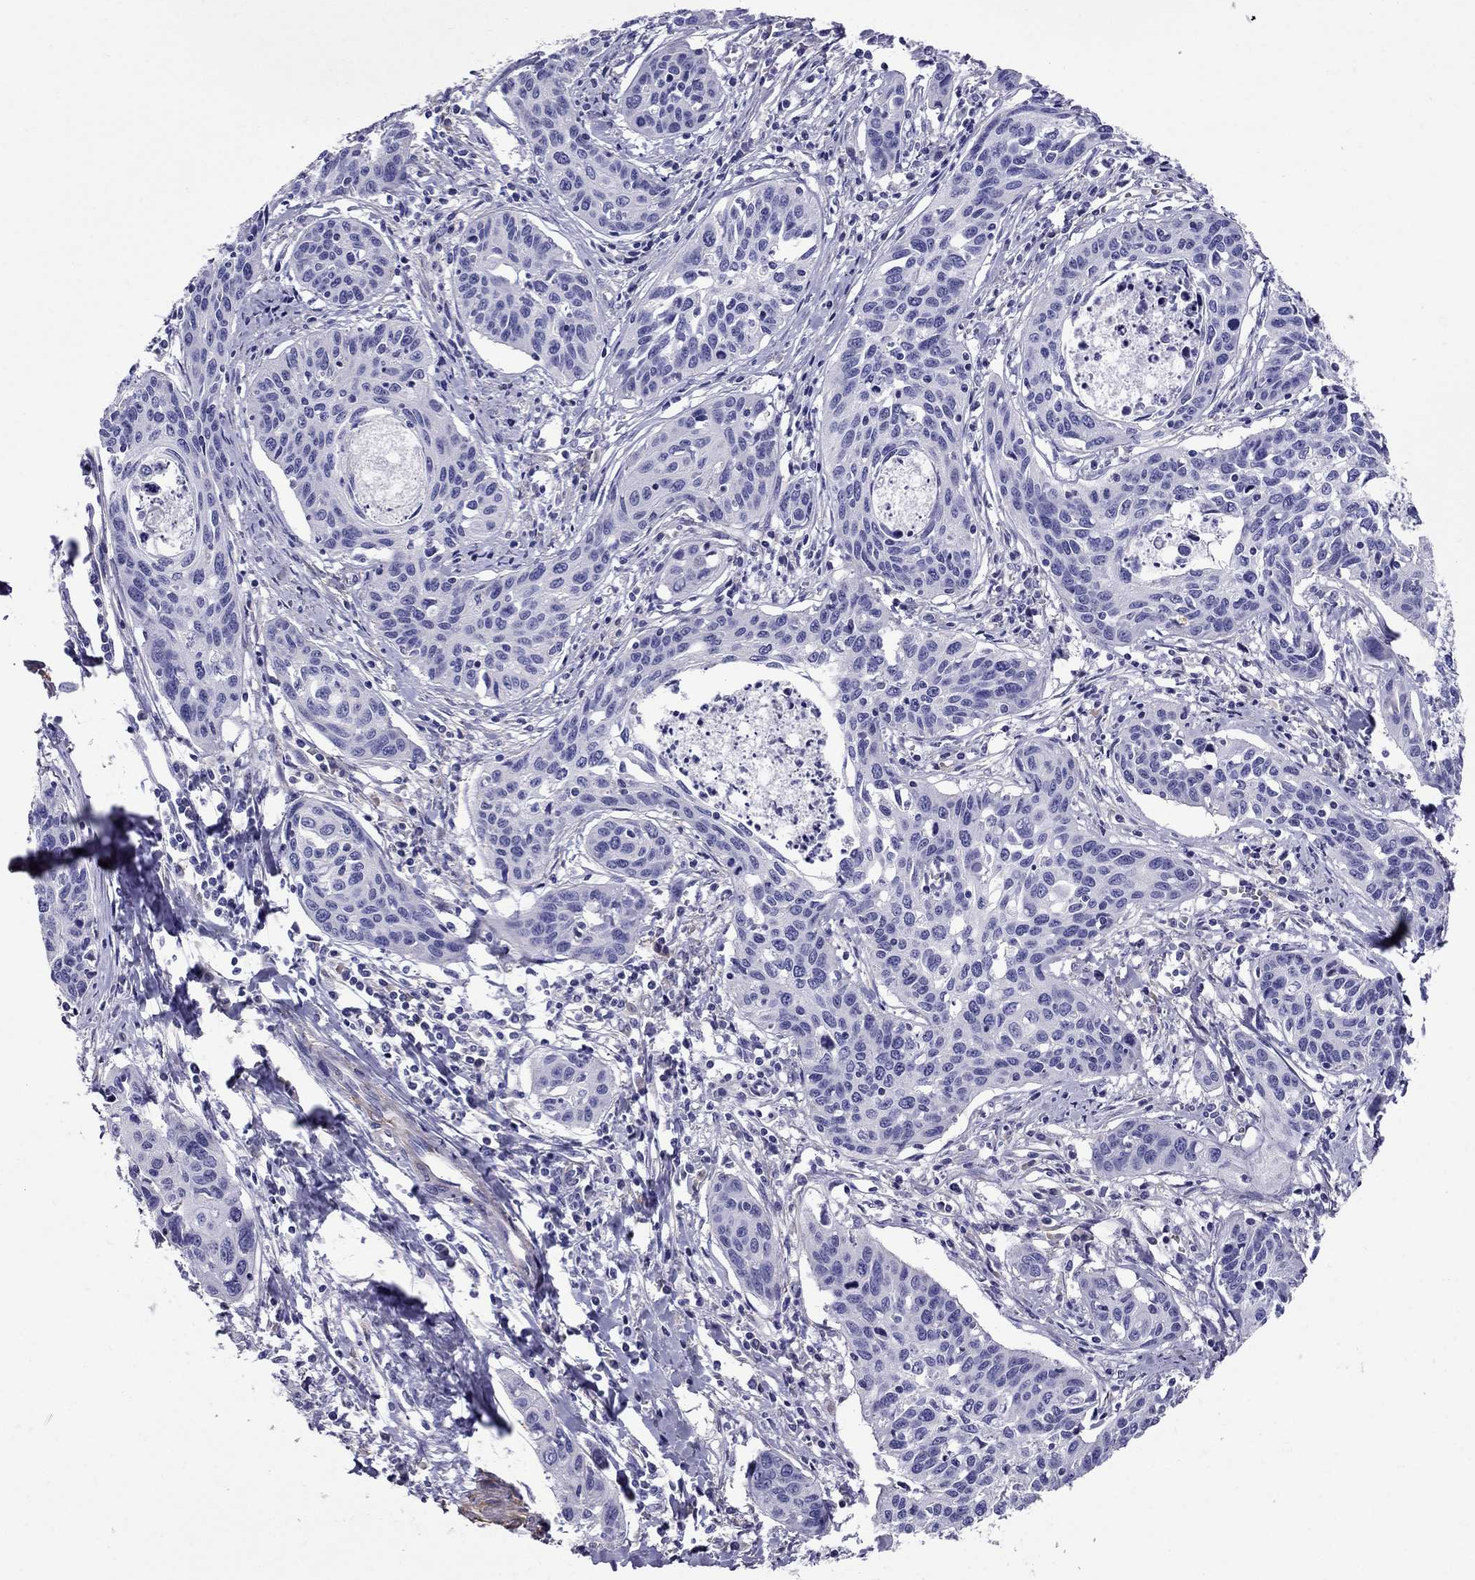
{"staining": {"intensity": "negative", "quantity": "none", "location": "none"}, "tissue": "cervical cancer", "cell_type": "Tumor cells", "image_type": "cancer", "snomed": [{"axis": "morphology", "description": "Squamous cell carcinoma, NOS"}, {"axis": "topography", "description": "Cervix"}], "caption": "IHC histopathology image of human squamous cell carcinoma (cervical) stained for a protein (brown), which exhibits no positivity in tumor cells.", "gene": "GPR50", "patient": {"sex": "female", "age": 31}}